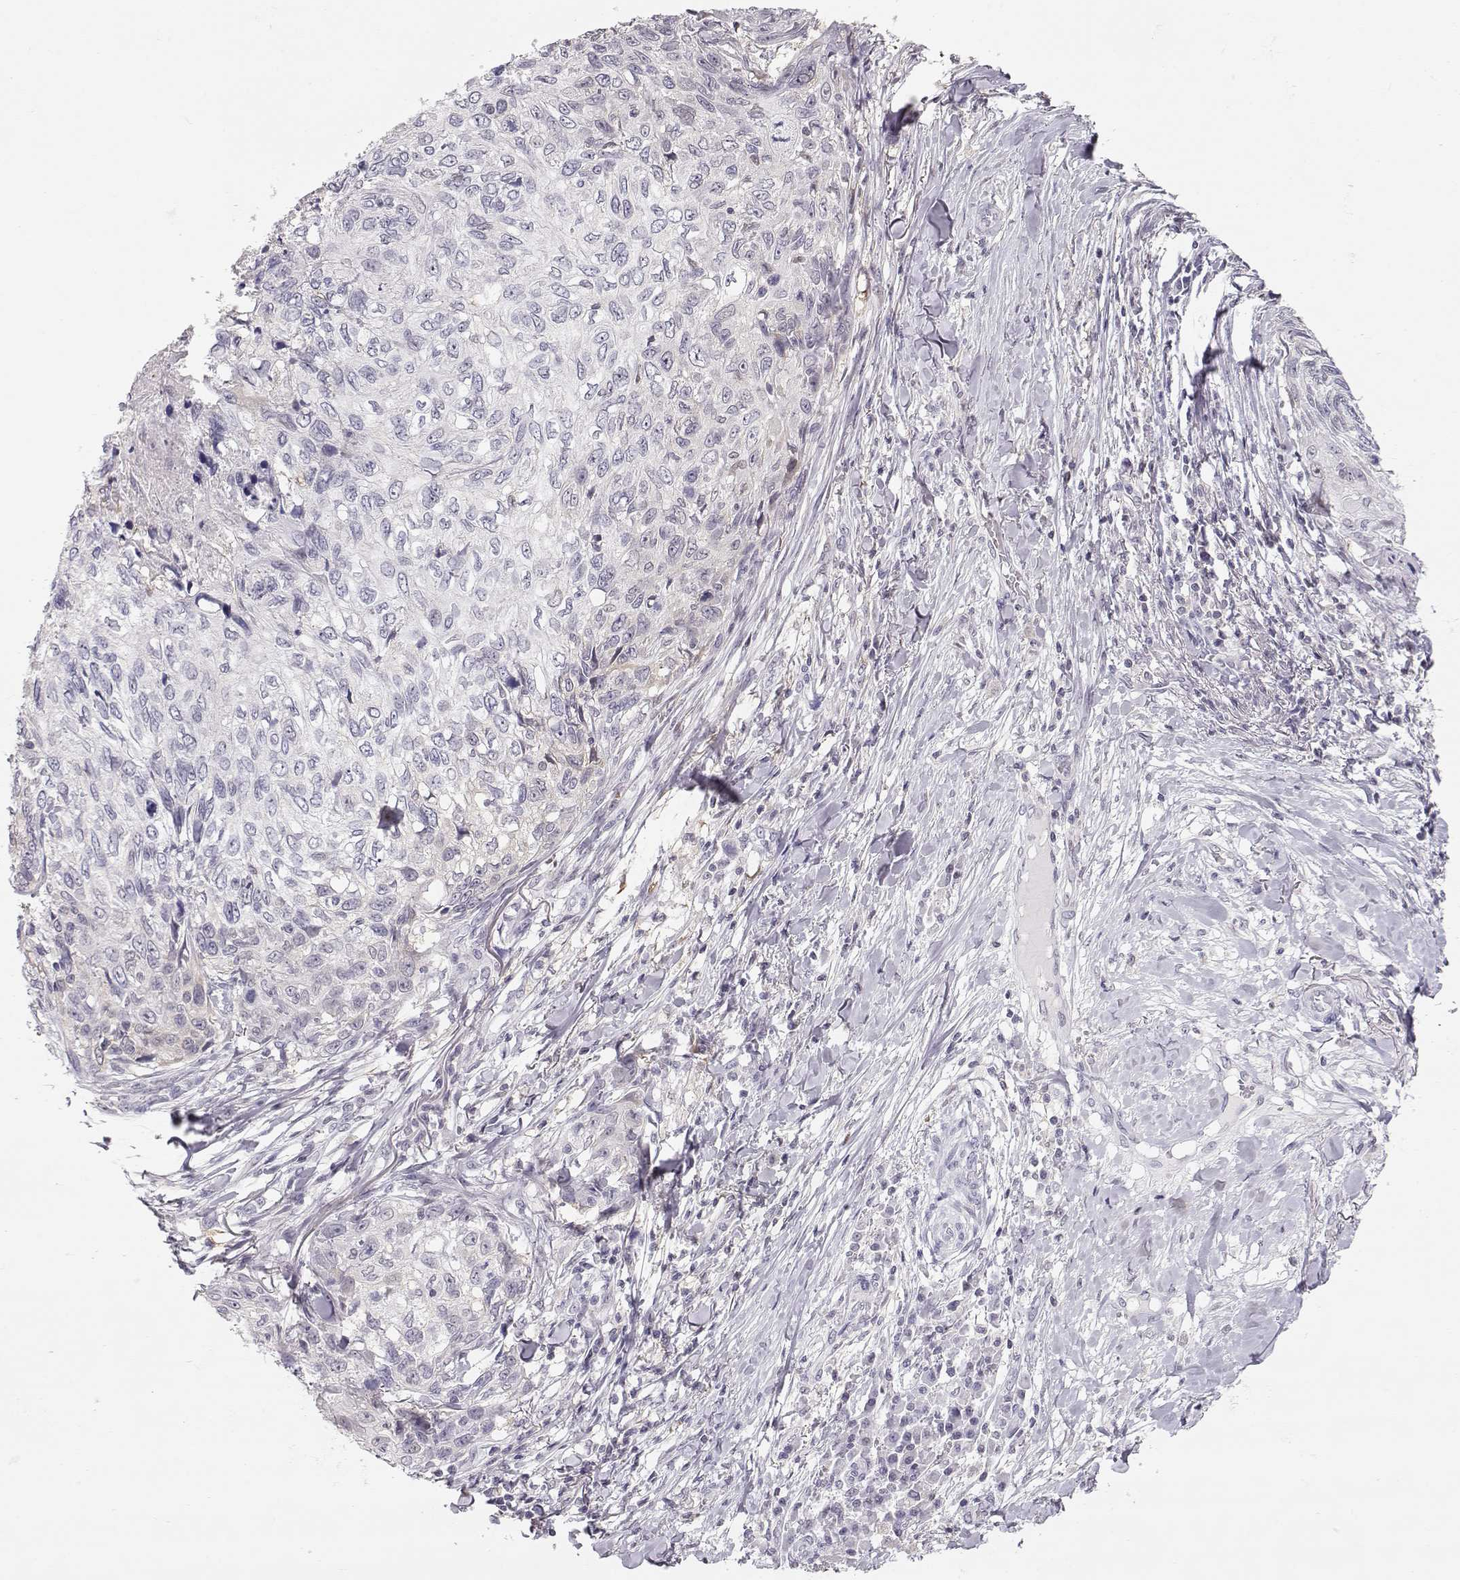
{"staining": {"intensity": "negative", "quantity": "none", "location": "none"}, "tissue": "skin cancer", "cell_type": "Tumor cells", "image_type": "cancer", "snomed": [{"axis": "morphology", "description": "Squamous cell carcinoma, NOS"}, {"axis": "topography", "description": "Skin"}], "caption": "Skin squamous cell carcinoma was stained to show a protein in brown. There is no significant expression in tumor cells.", "gene": "TEPP", "patient": {"sex": "male", "age": 92}}